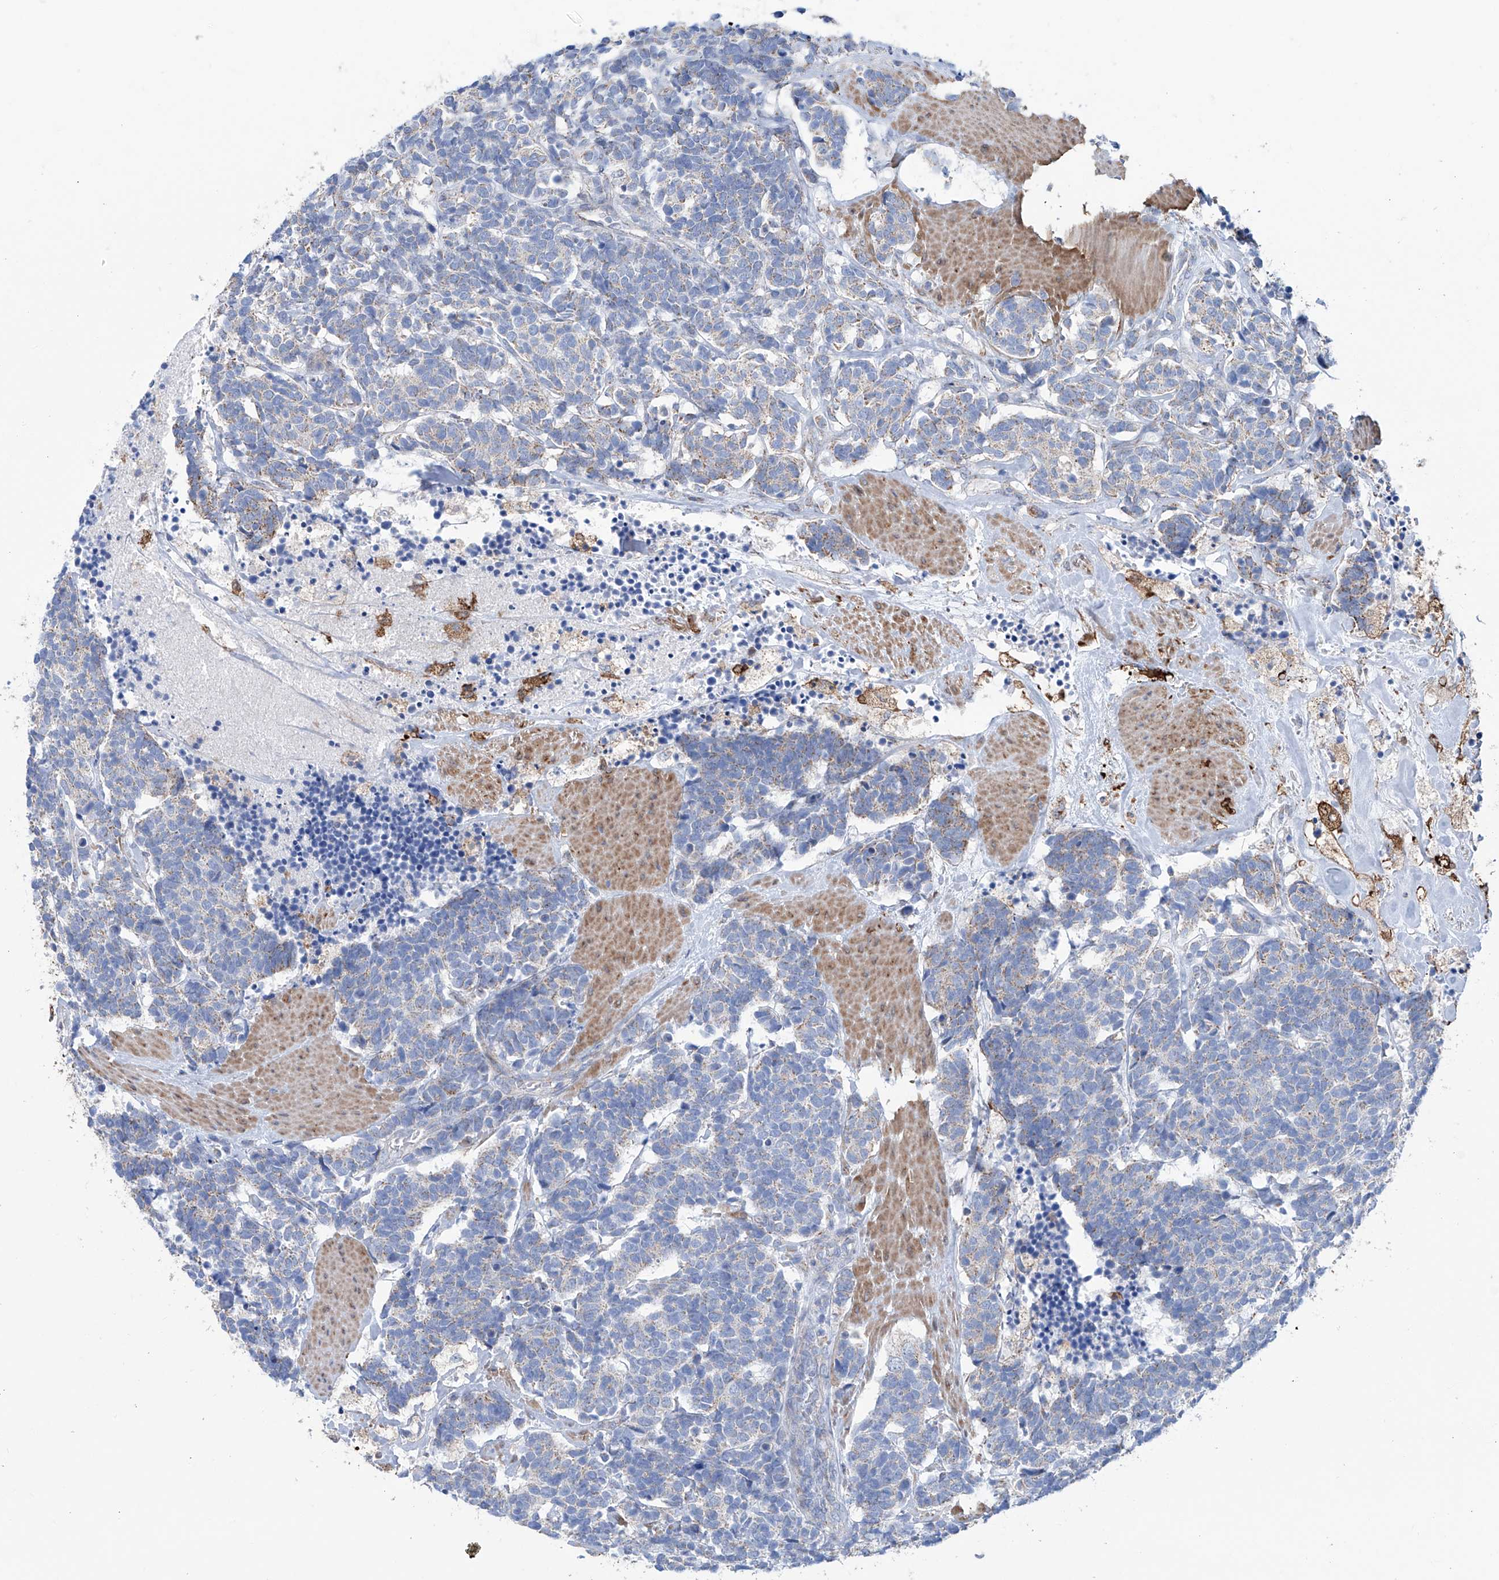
{"staining": {"intensity": "weak", "quantity": "25%-75%", "location": "cytoplasmic/membranous"}, "tissue": "carcinoid", "cell_type": "Tumor cells", "image_type": "cancer", "snomed": [{"axis": "morphology", "description": "Carcinoma, NOS"}, {"axis": "morphology", "description": "Carcinoid, malignant, NOS"}, {"axis": "topography", "description": "Urinary bladder"}], "caption": "Tumor cells reveal low levels of weak cytoplasmic/membranous expression in approximately 25%-75% of cells in human carcinoid. The protein is stained brown, and the nuclei are stained in blue (DAB (3,3'-diaminobenzidine) IHC with brightfield microscopy, high magnification).", "gene": "ALDH6A1", "patient": {"sex": "male", "age": 57}}